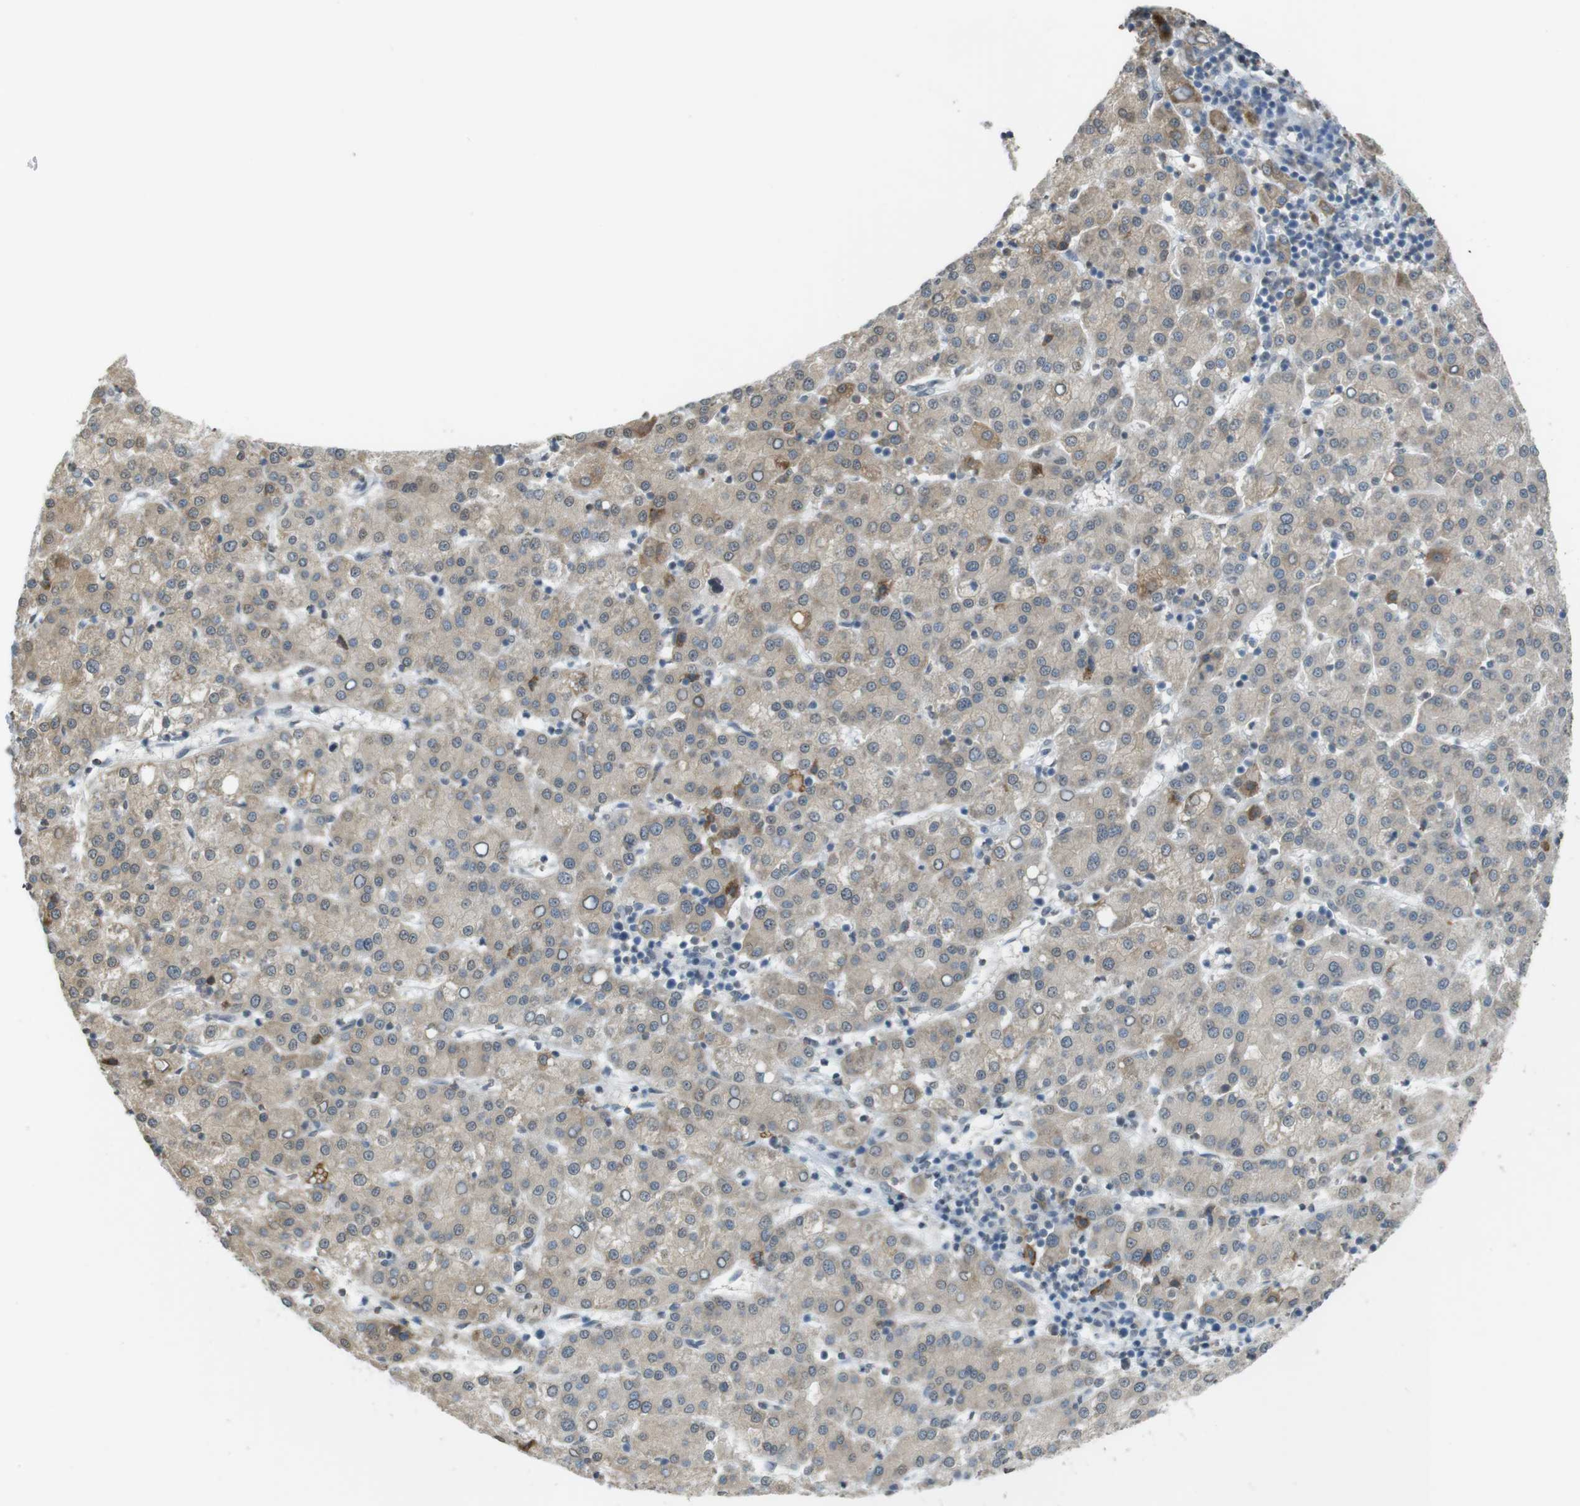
{"staining": {"intensity": "weak", "quantity": ">75%", "location": "cytoplasmic/membranous"}, "tissue": "liver cancer", "cell_type": "Tumor cells", "image_type": "cancer", "snomed": [{"axis": "morphology", "description": "Carcinoma, Hepatocellular, NOS"}, {"axis": "topography", "description": "Liver"}], "caption": "This is a micrograph of immunohistochemistry staining of liver hepatocellular carcinoma, which shows weak staining in the cytoplasmic/membranous of tumor cells.", "gene": "FZD10", "patient": {"sex": "female", "age": 58}}